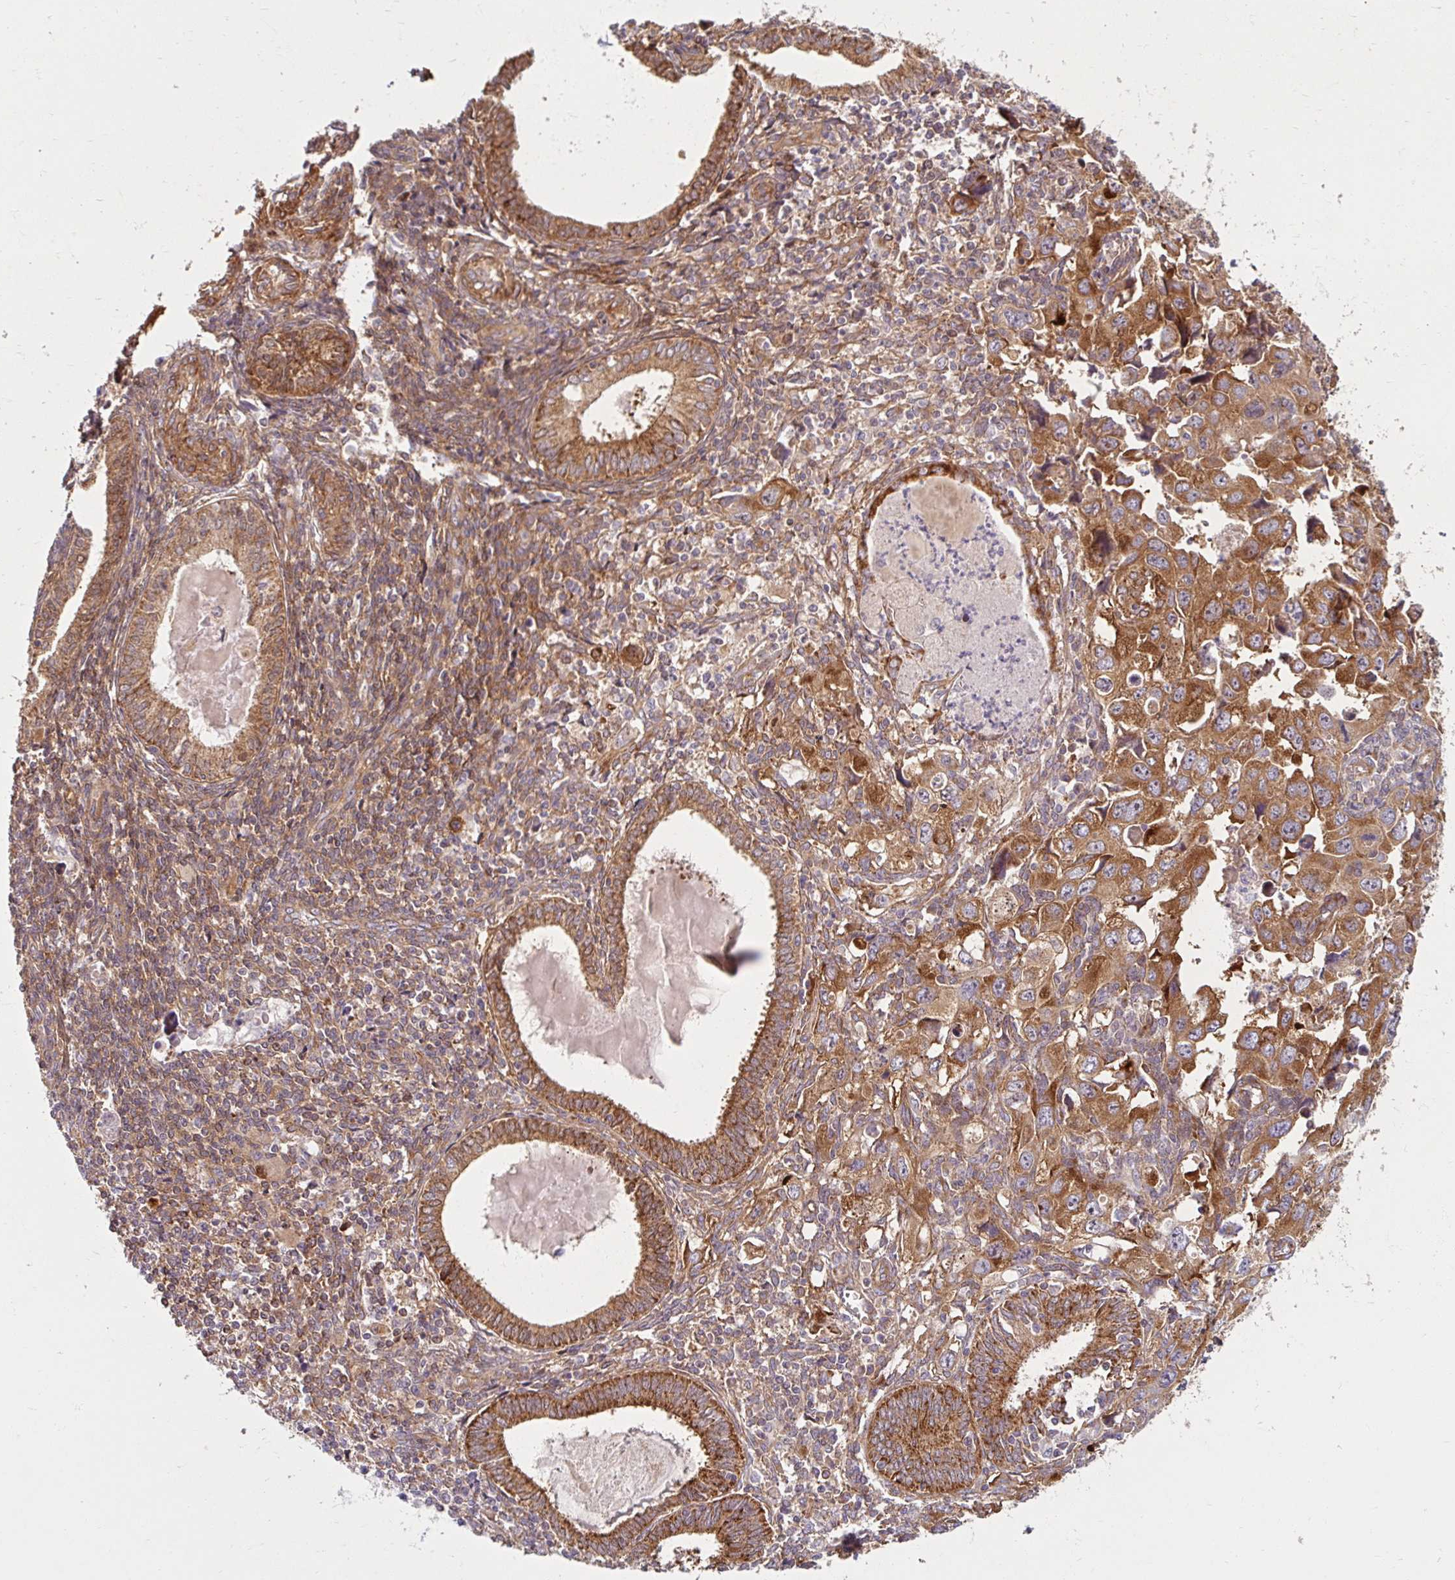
{"staining": {"intensity": "strong", "quantity": ">75%", "location": "cytoplasmic/membranous"}, "tissue": "endometrial cancer", "cell_type": "Tumor cells", "image_type": "cancer", "snomed": [{"axis": "morphology", "description": "Adenocarcinoma, NOS"}, {"axis": "topography", "description": "Uterus"}], "caption": "High-power microscopy captured an immunohistochemistry photomicrograph of endometrial cancer (adenocarcinoma), revealing strong cytoplasmic/membranous staining in about >75% of tumor cells. The staining was performed using DAB (3,3'-diaminobenzidine) to visualize the protein expression in brown, while the nuclei were stained in blue with hematoxylin (Magnification: 20x).", "gene": "BTF3", "patient": {"sex": "female", "age": 62}}